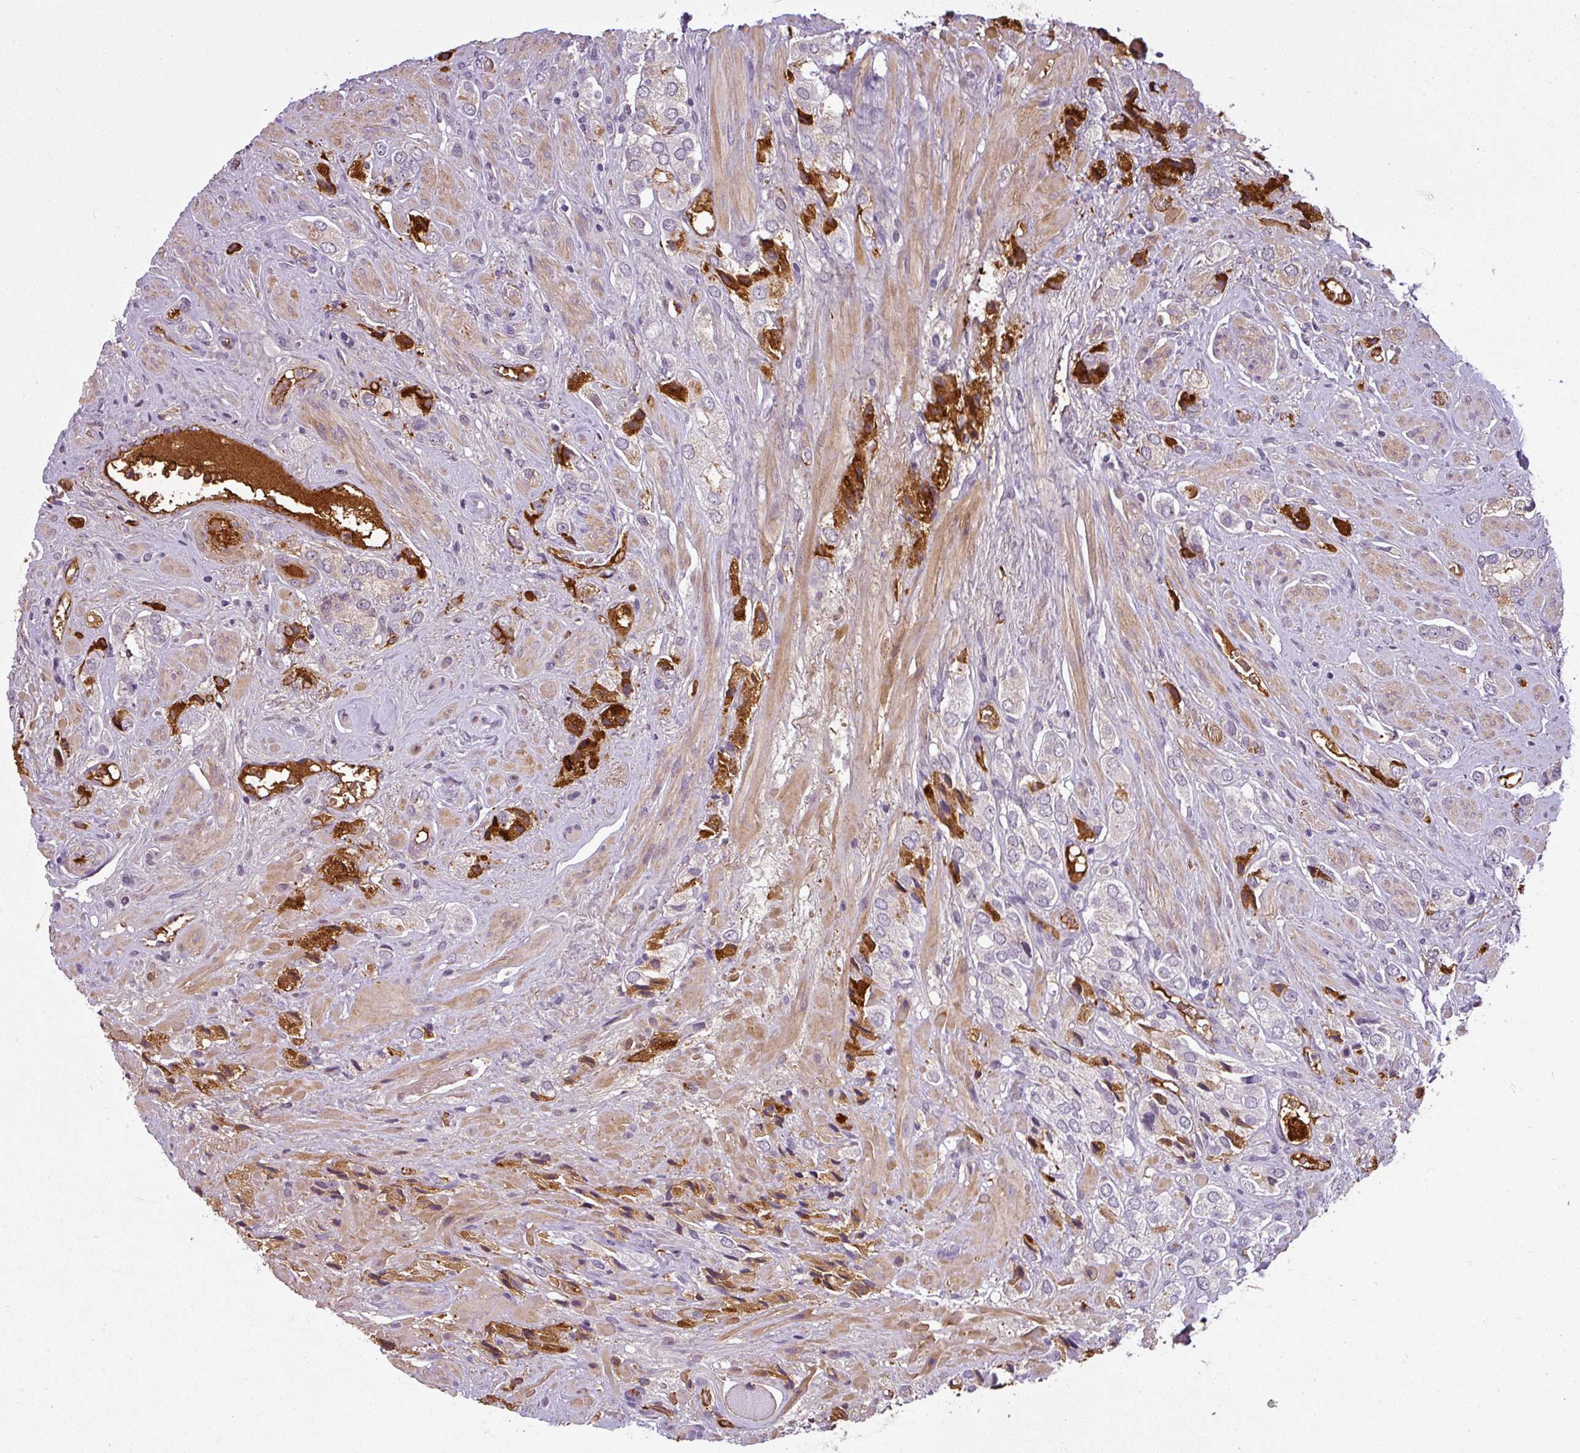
{"staining": {"intensity": "weak", "quantity": "<25%", "location": "cytoplasmic/membranous"}, "tissue": "prostate cancer", "cell_type": "Tumor cells", "image_type": "cancer", "snomed": [{"axis": "morphology", "description": "Adenocarcinoma, High grade"}, {"axis": "topography", "description": "Prostate and seminal vesicle, NOS"}], "caption": "High power microscopy image of an immunohistochemistry photomicrograph of high-grade adenocarcinoma (prostate), revealing no significant expression in tumor cells.", "gene": "APOC1", "patient": {"sex": "male", "age": 64}}